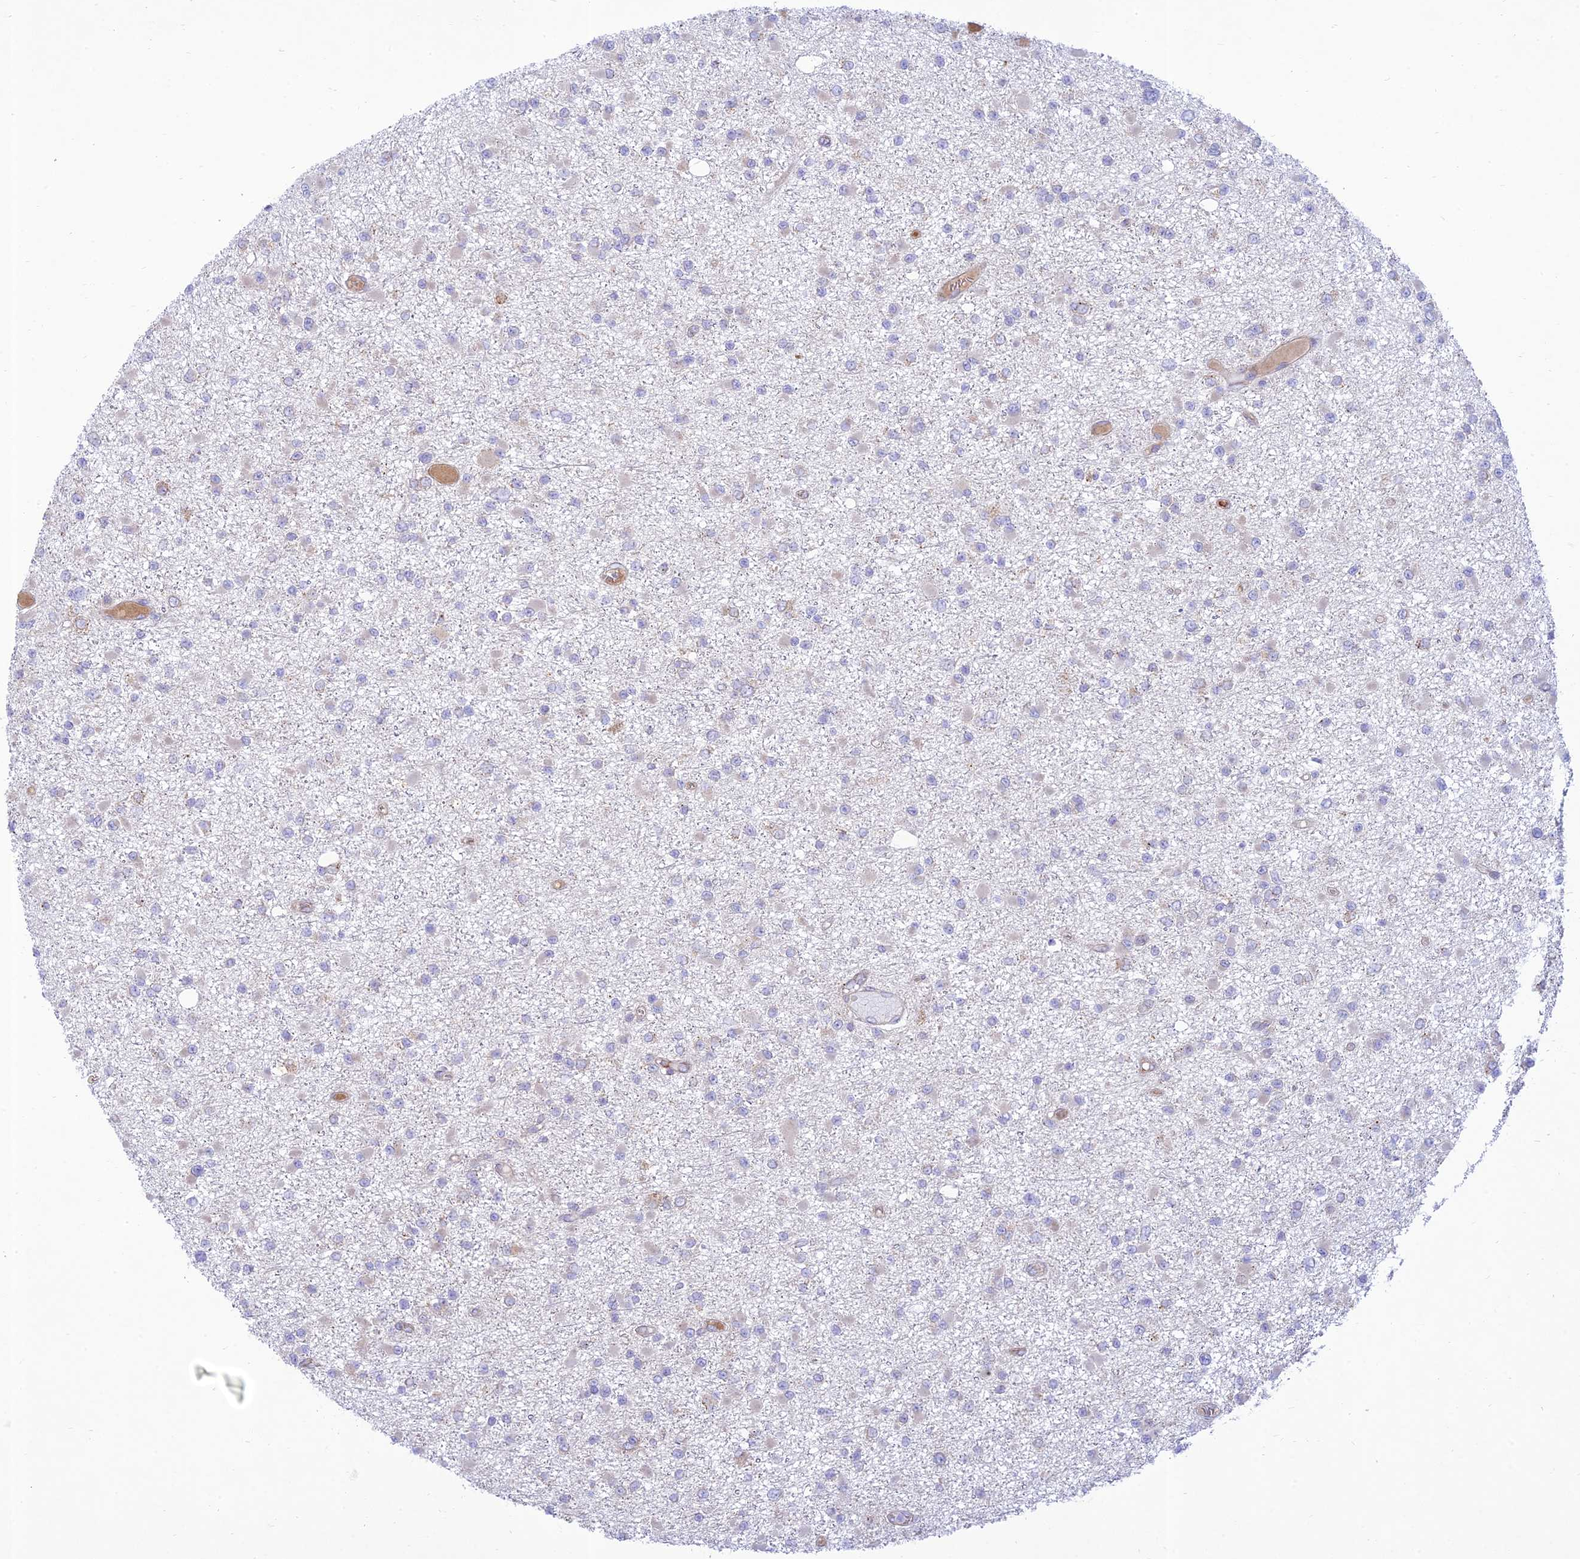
{"staining": {"intensity": "negative", "quantity": "none", "location": "none"}, "tissue": "glioma", "cell_type": "Tumor cells", "image_type": "cancer", "snomed": [{"axis": "morphology", "description": "Glioma, malignant, Low grade"}, {"axis": "topography", "description": "Brain"}], "caption": "A high-resolution micrograph shows IHC staining of glioma, which shows no significant positivity in tumor cells.", "gene": "PIMREG", "patient": {"sex": "female", "age": 22}}